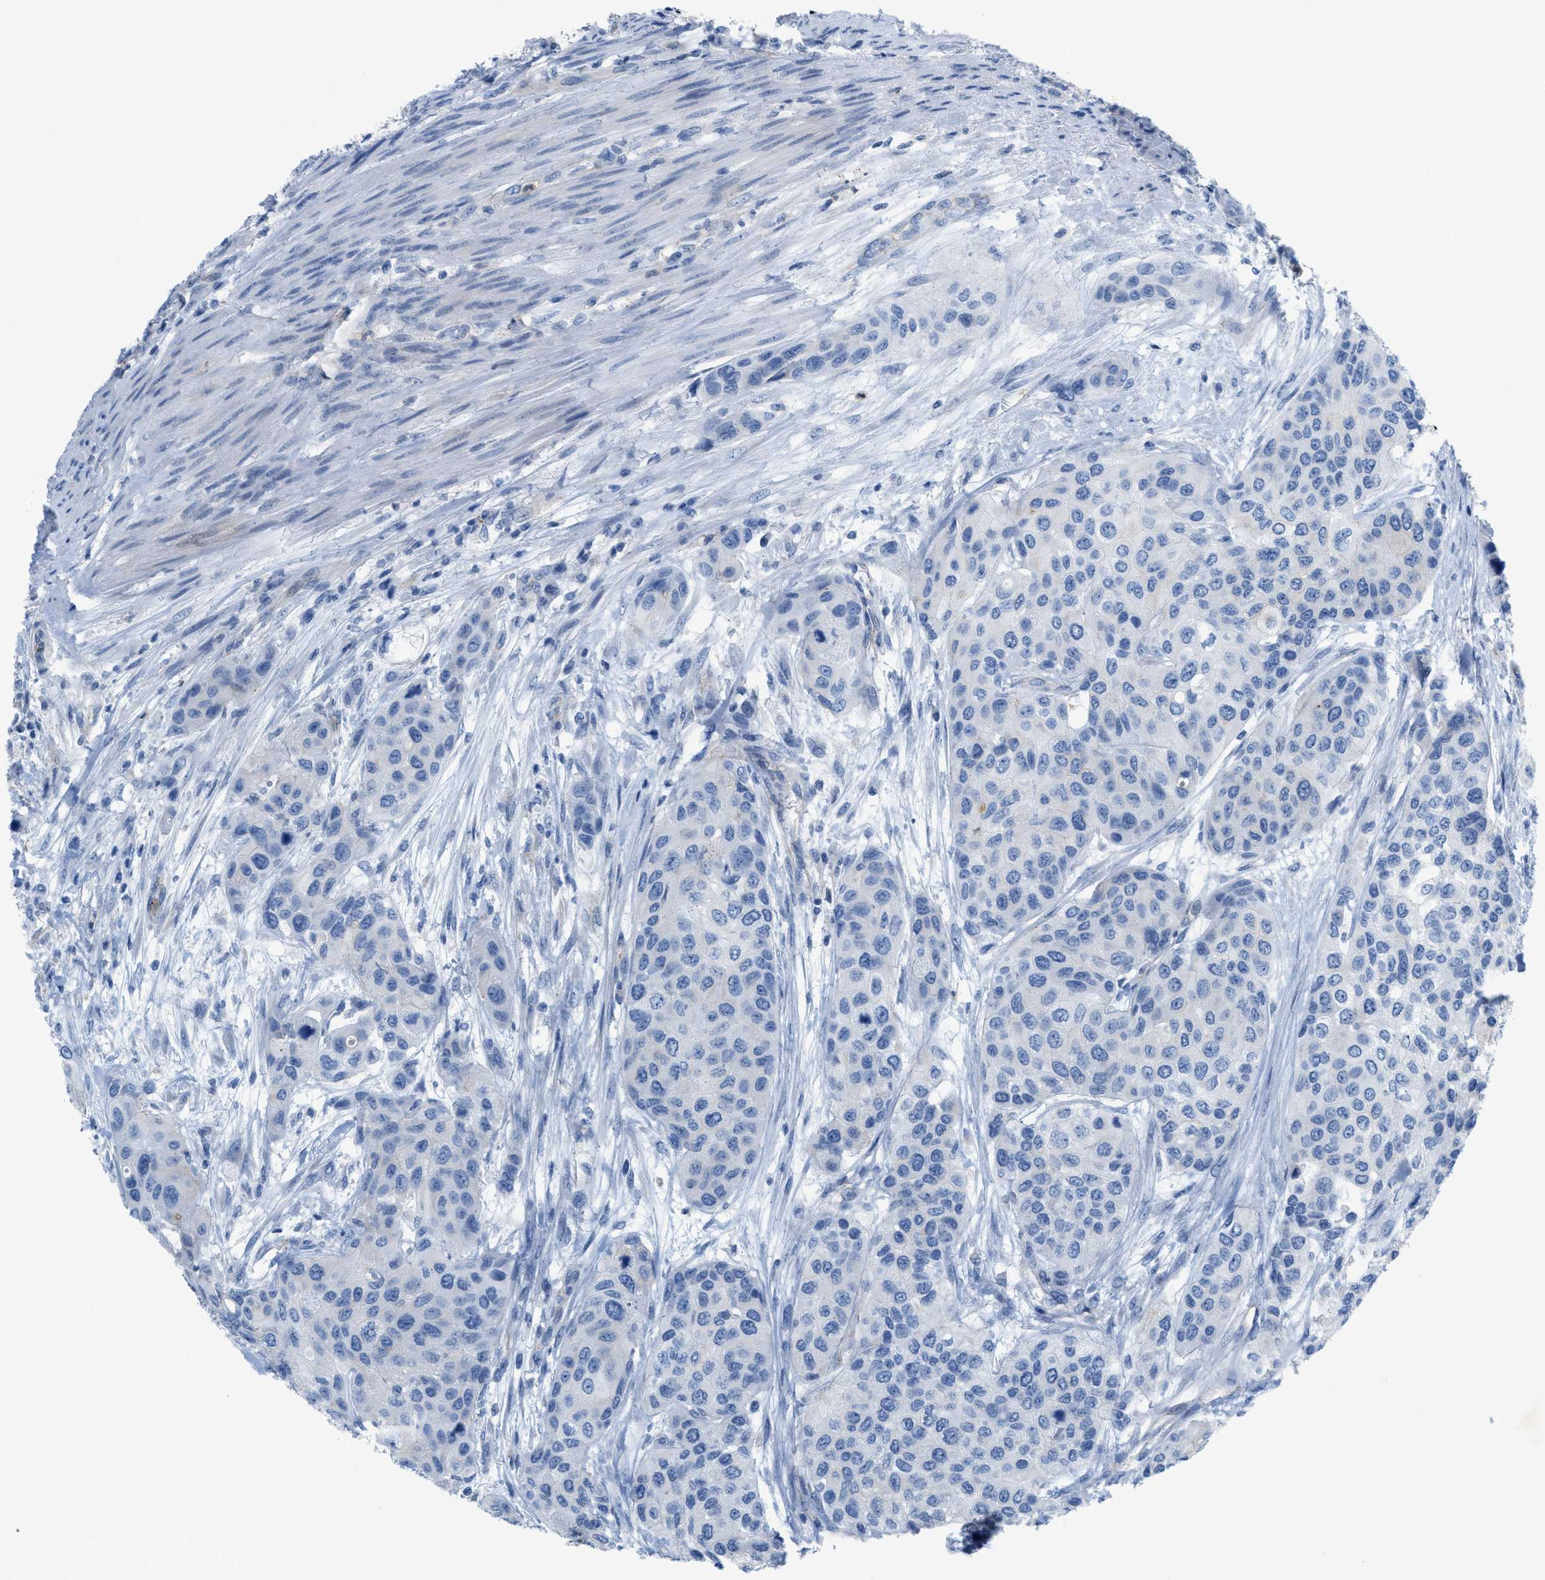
{"staining": {"intensity": "negative", "quantity": "none", "location": "none"}, "tissue": "urothelial cancer", "cell_type": "Tumor cells", "image_type": "cancer", "snomed": [{"axis": "morphology", "description": "Urothelial carcinoma, High grade"}, {"axis": "topography", "description": "Urinary bladder"}], "caption": "There is no significant staining in tumor cells of urothelial carcinoma (high-grade).", "gene": "CRB3", "patient": {"sex": "female", "age": 56}}